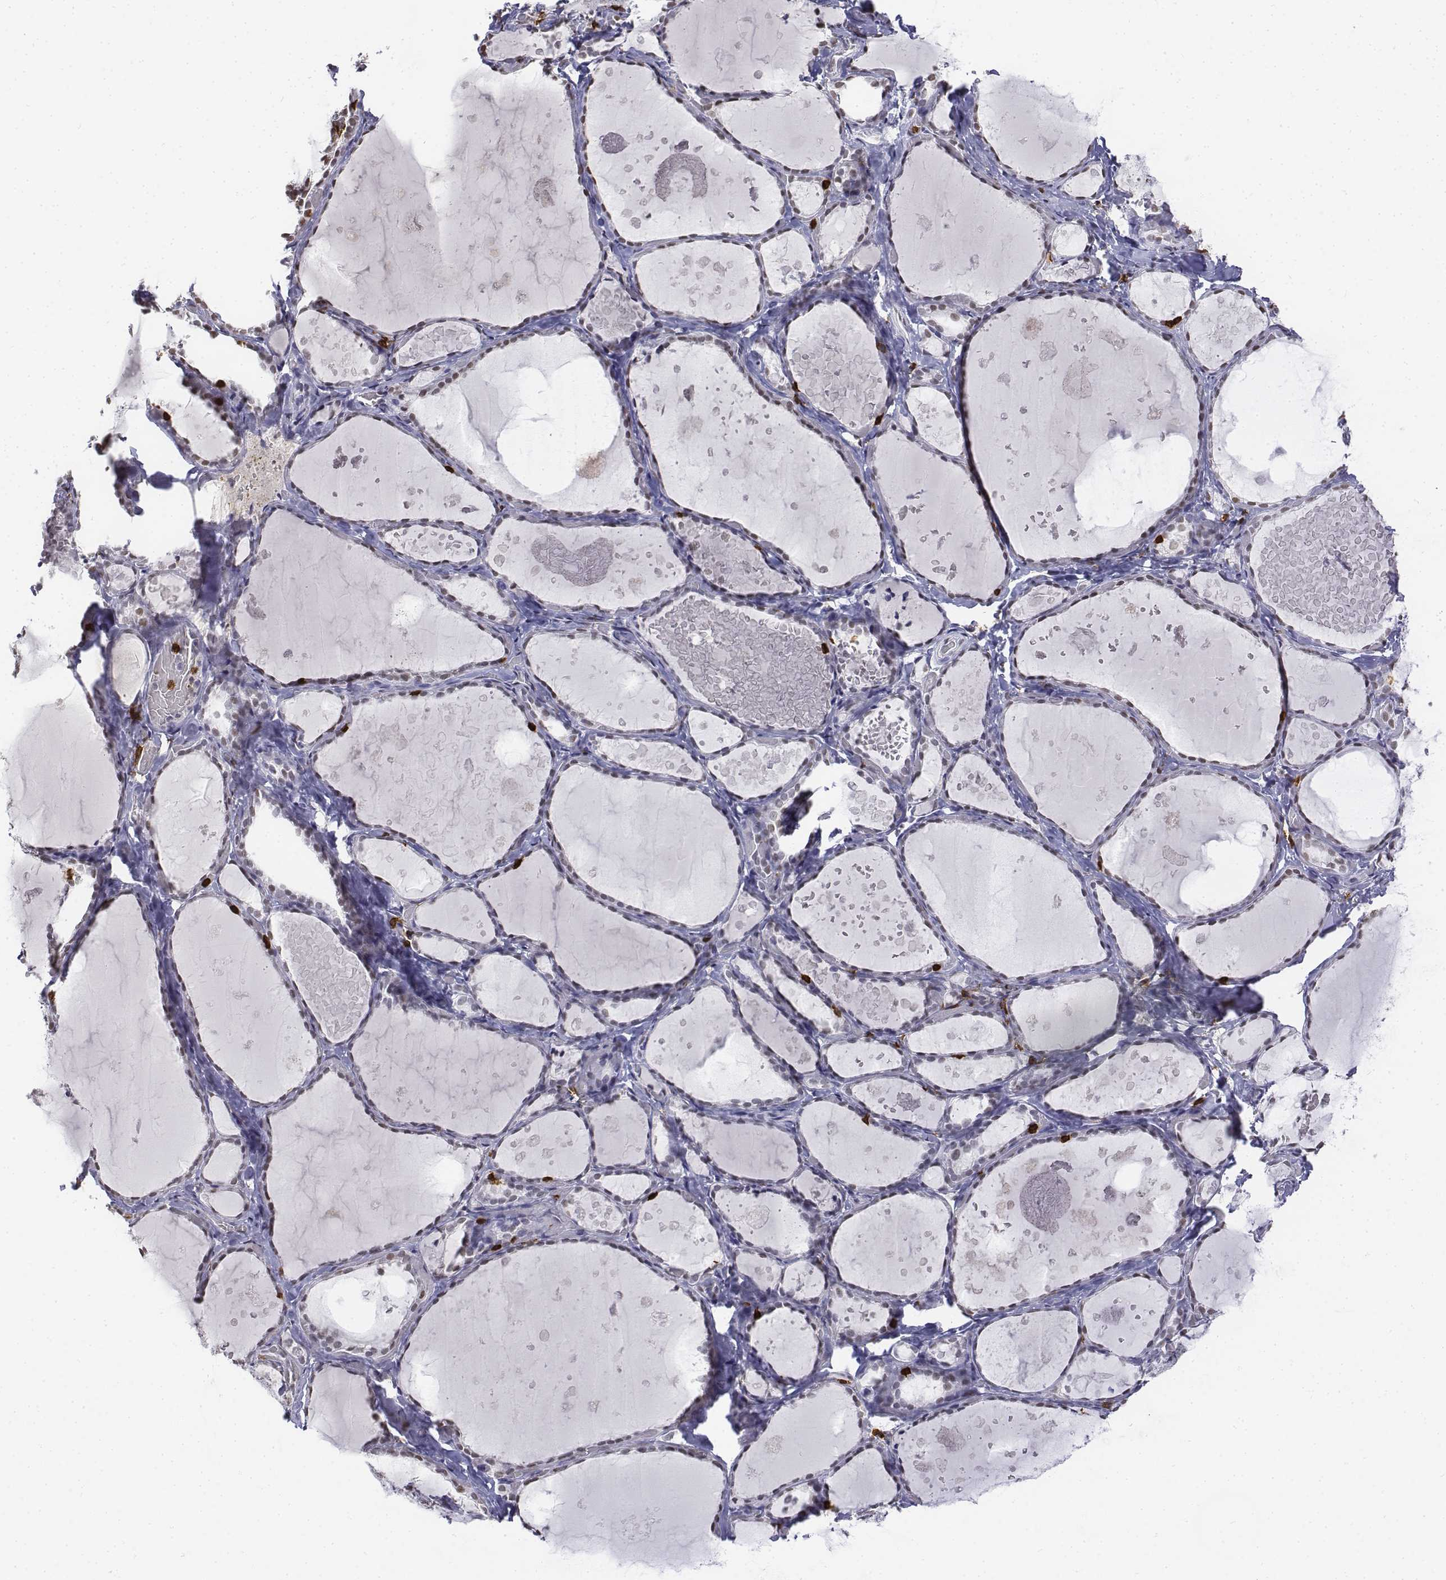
{"staining": {"intensity": "weak", "quantity": "25%-75%", "location": "nuclear"}, "tissue": "thyroid gland", "cell_type": "Glandular cells", "image_type": "normal", "snomed": [{"axis": "morphology", "description": "Normal tissue, NOS"}, {"axis": "topography", "description": "Thyroid gland"}], "caption": "Brown immunohistochemical staining in normal human thyroid gland displays weak nuclear staining in approximately 25%-75% of glandular cells. (Brightfield microscopy of DAB IHC at high magnification).", "gene": "CD3E", "patient": {"sex": "female", "age": 56}}